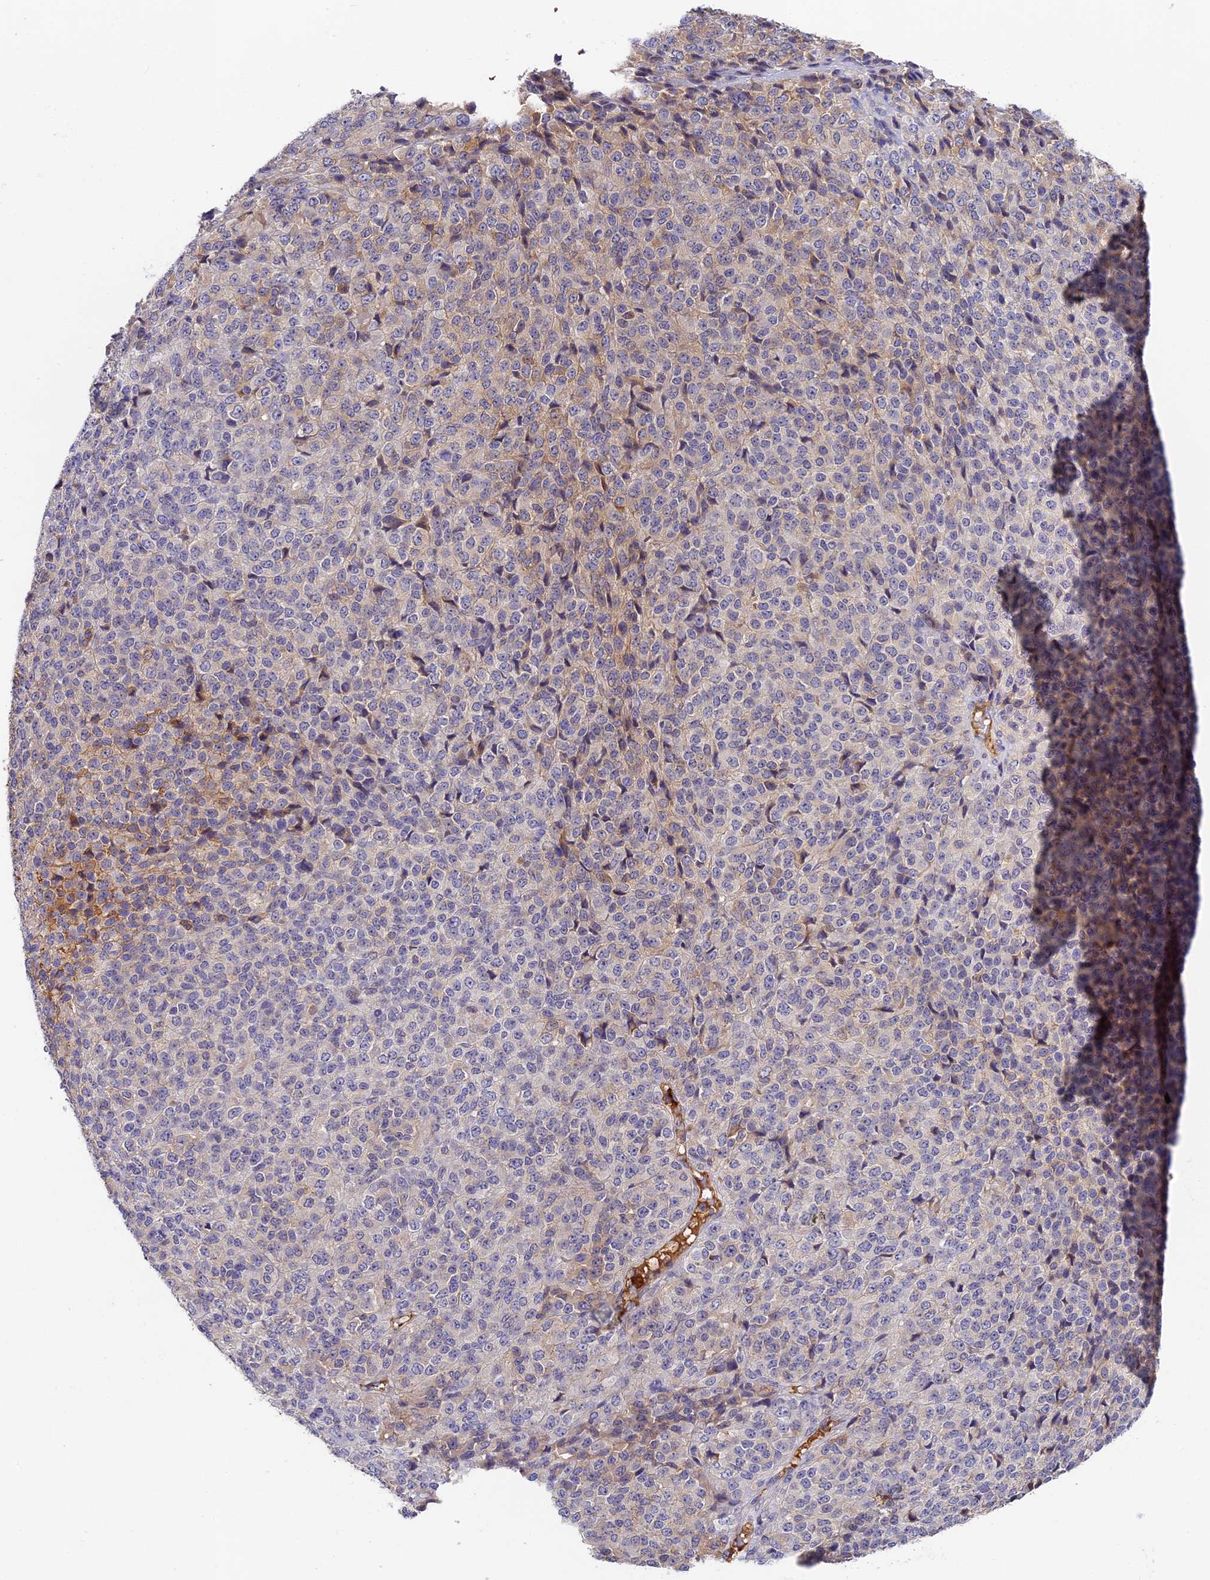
{"staining": {"intensity": "weak", "quantity": "<25%", "location": "cytoplasmic/membranous"}, "tissue": "melanoma", "cell_type": "Tumor cells", "image_type": "cancer", "snomed": [{"axis": "morphology", "description": "Malignant melanoma, Metastatic site"}, {"axis": "topography", "description": "Brain"}], "caption": "Immunohistochemistry (IHC) histopathology image of neoplastic tissue: melanoma stained with DAB (3,3'-diaminobenzidine) demonstrates no significant protein positivity in tumor cells. (Stains: DAB (3,3'-diaminobenzidine) immunohistochemistry (IHC) with hematoxylin counter stain, Microscopy: brightfield microscopy at high magnification).", "gene": "ADGRD1", "patient": {"sex": "female", "age": 56}}